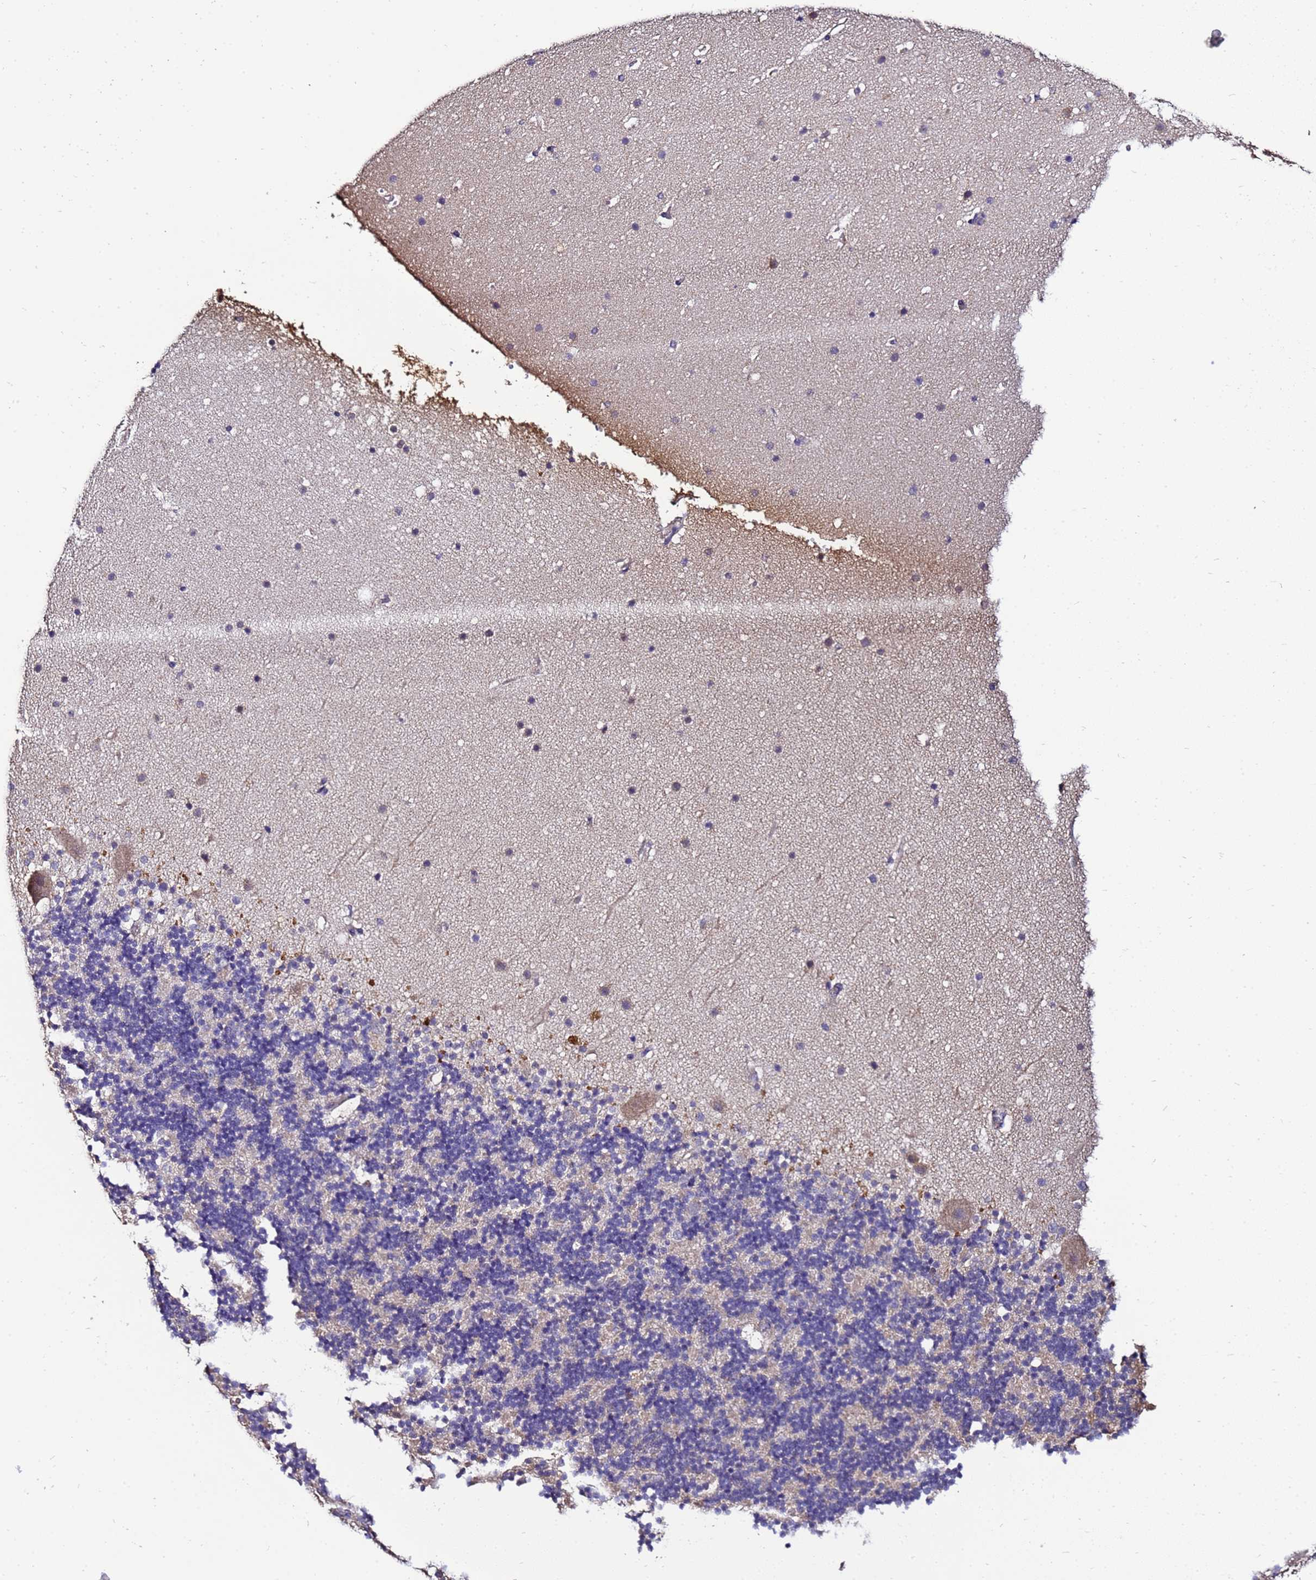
{"staining": {"intensity": "weak", "quantity": "<25%", "location": "cytoplasmic/membranous"}, "tissue": "cerebellum", "cell_type": "Cells in granular layer", "image_type": "normal", "snomed": [{"axis": "morphology", "description": "Normal tissue, NOS"}, {"axis": "topography", "description": "Cerebellum"}], "caption": "A high-resolution photomicrograph shows immunohistochemistry staining of unremarkable cerebellum, which demonstrates no significant positivity in cells in granular layer. (Stains: DAB (3,3'-diaminobenzidine) IHC with hematoxylin counter stain, Microscopy: brightfield microscopy at high magnification).", "gene": "ENOPH1", "patient": {"sex": "male", "age": 57}}